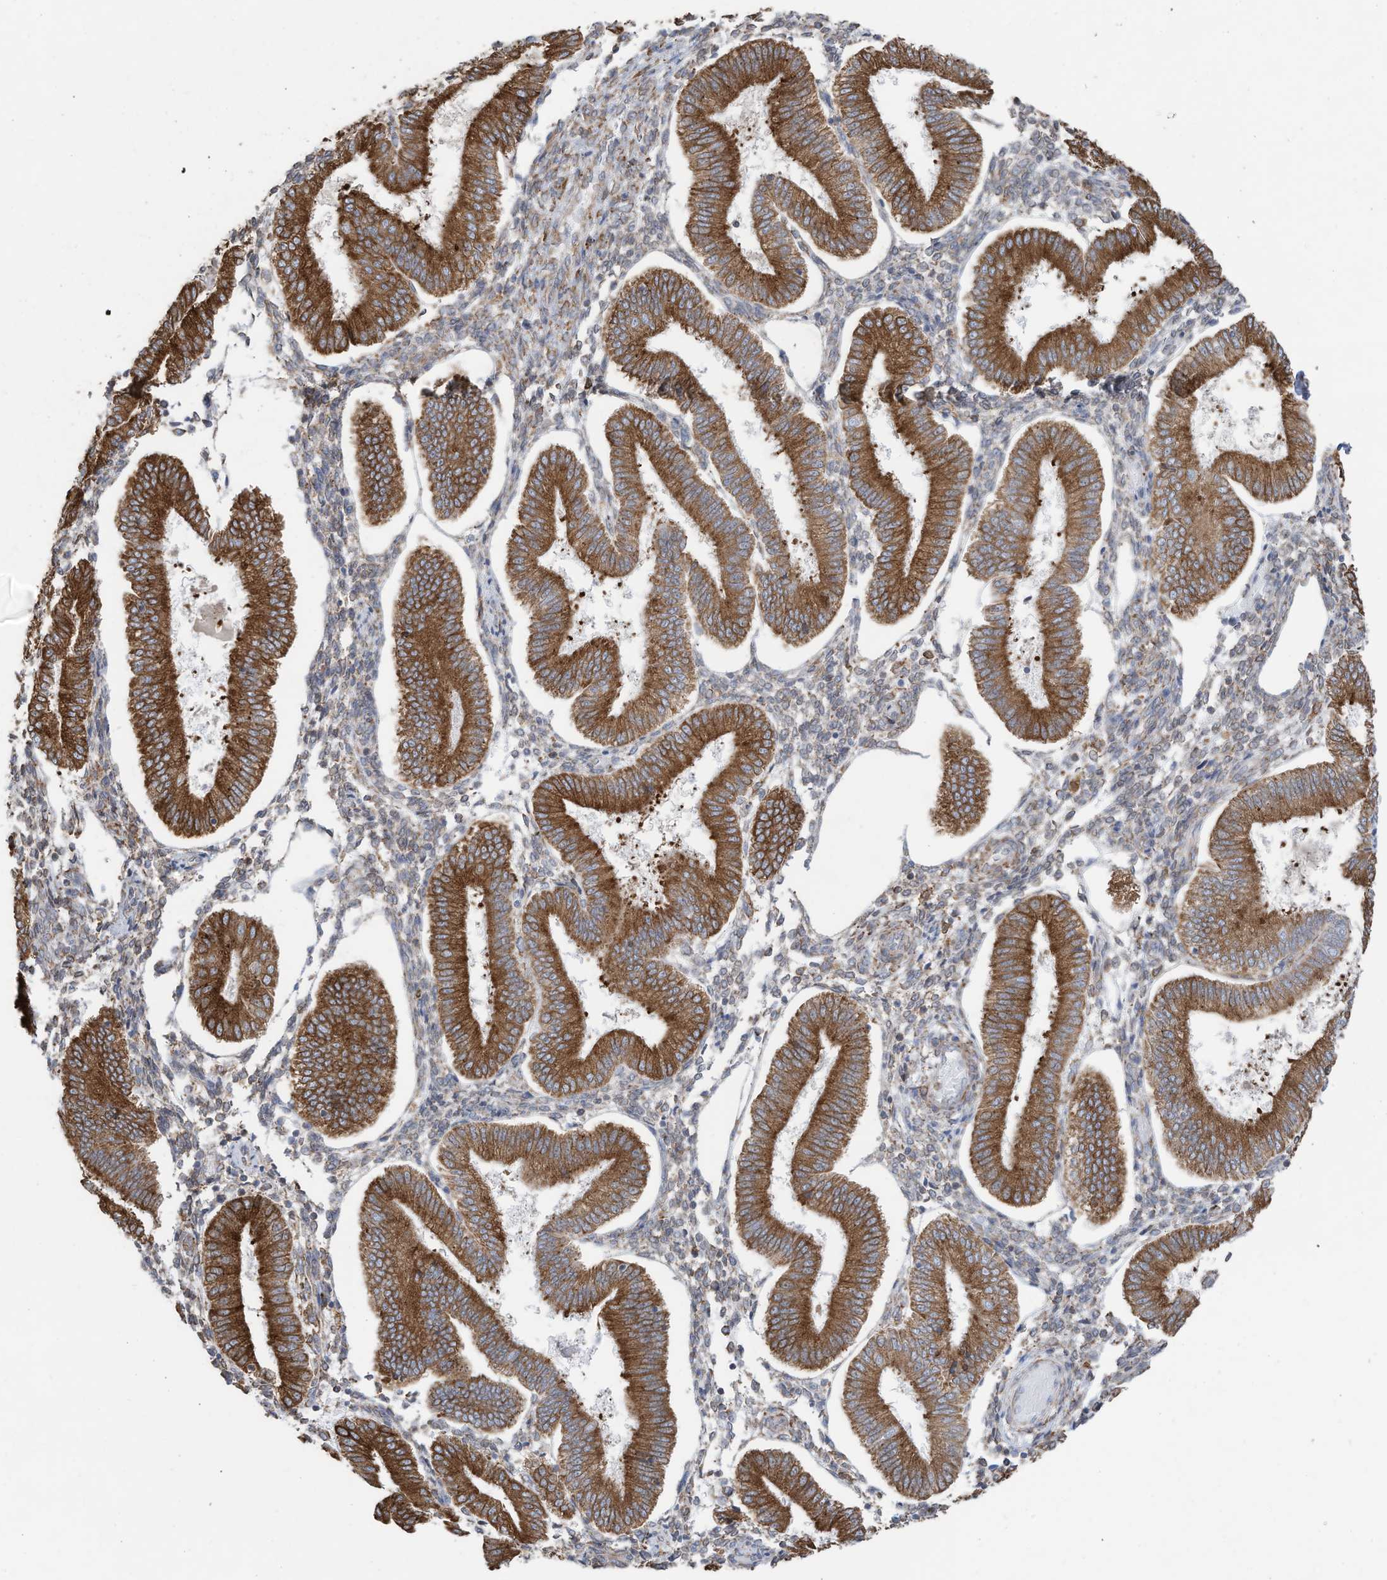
{"staining": {"intensity": "moderate", "quantity": "25%-75%", "location": "cytoplasmic/membranous"}, "tissue": "endometrium", "cell_type": "Cells in endometrial stroma", "image_type": "normal", "snomed": [{"axis": "morphology", "description": "Normal tissue, NOS"}, {"axis": "topography", "description": "Endometrium"}], "caption": "IHC histopathology image of benign endometrium: endometrium stained using IHC shows medium levels of moderate protein expression localized specifically in the cytoplasmic/membranous of cells in endometrial stroma, appearing as a cytoplasmic/membranous brown color.", "gene": "ZNF354C", "patient": {"sex": "female", "age": 39}}